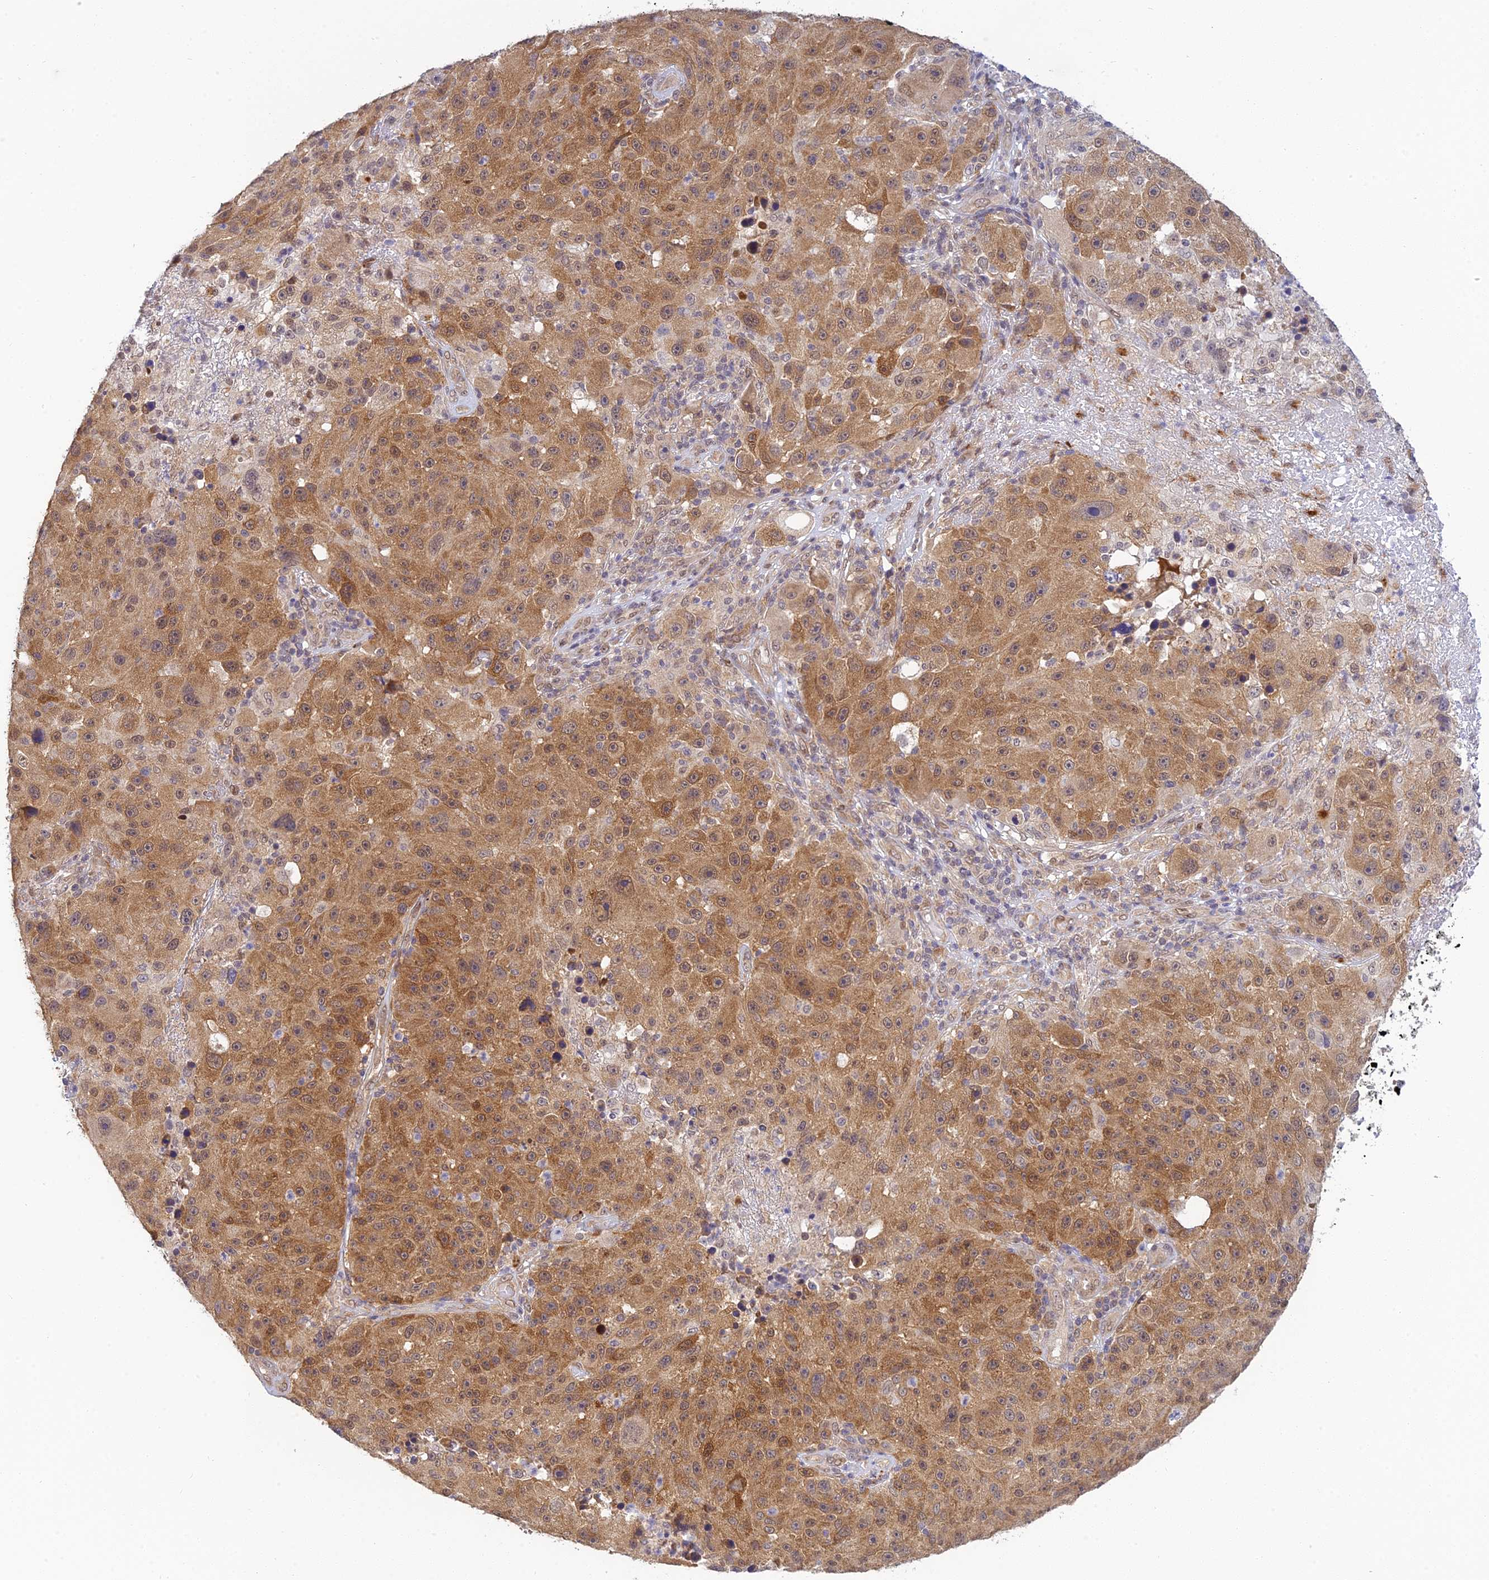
{"staining": {"intensity": "moderate", "quantity": ">75%", "location": "cytoplasmic/membranous,nuclear"}, "tissue": "melanoma", "cell_type": "Tumor cells", "image_type": "cancer", "snomed": [{"axis": "morphology", "description": "Malignant melanoma, NOS"}, {"axis": "topography", "description": "Skin"}], "caption": "Malignant melanoma was stained to show a protein in brown. There is medium levels of moderate cytoplasmic/membranous and nuclear expression in approximately >75% of tumor cells.", "gene": "SKIC8", "patient": {"sex": "male", "age": 53}}